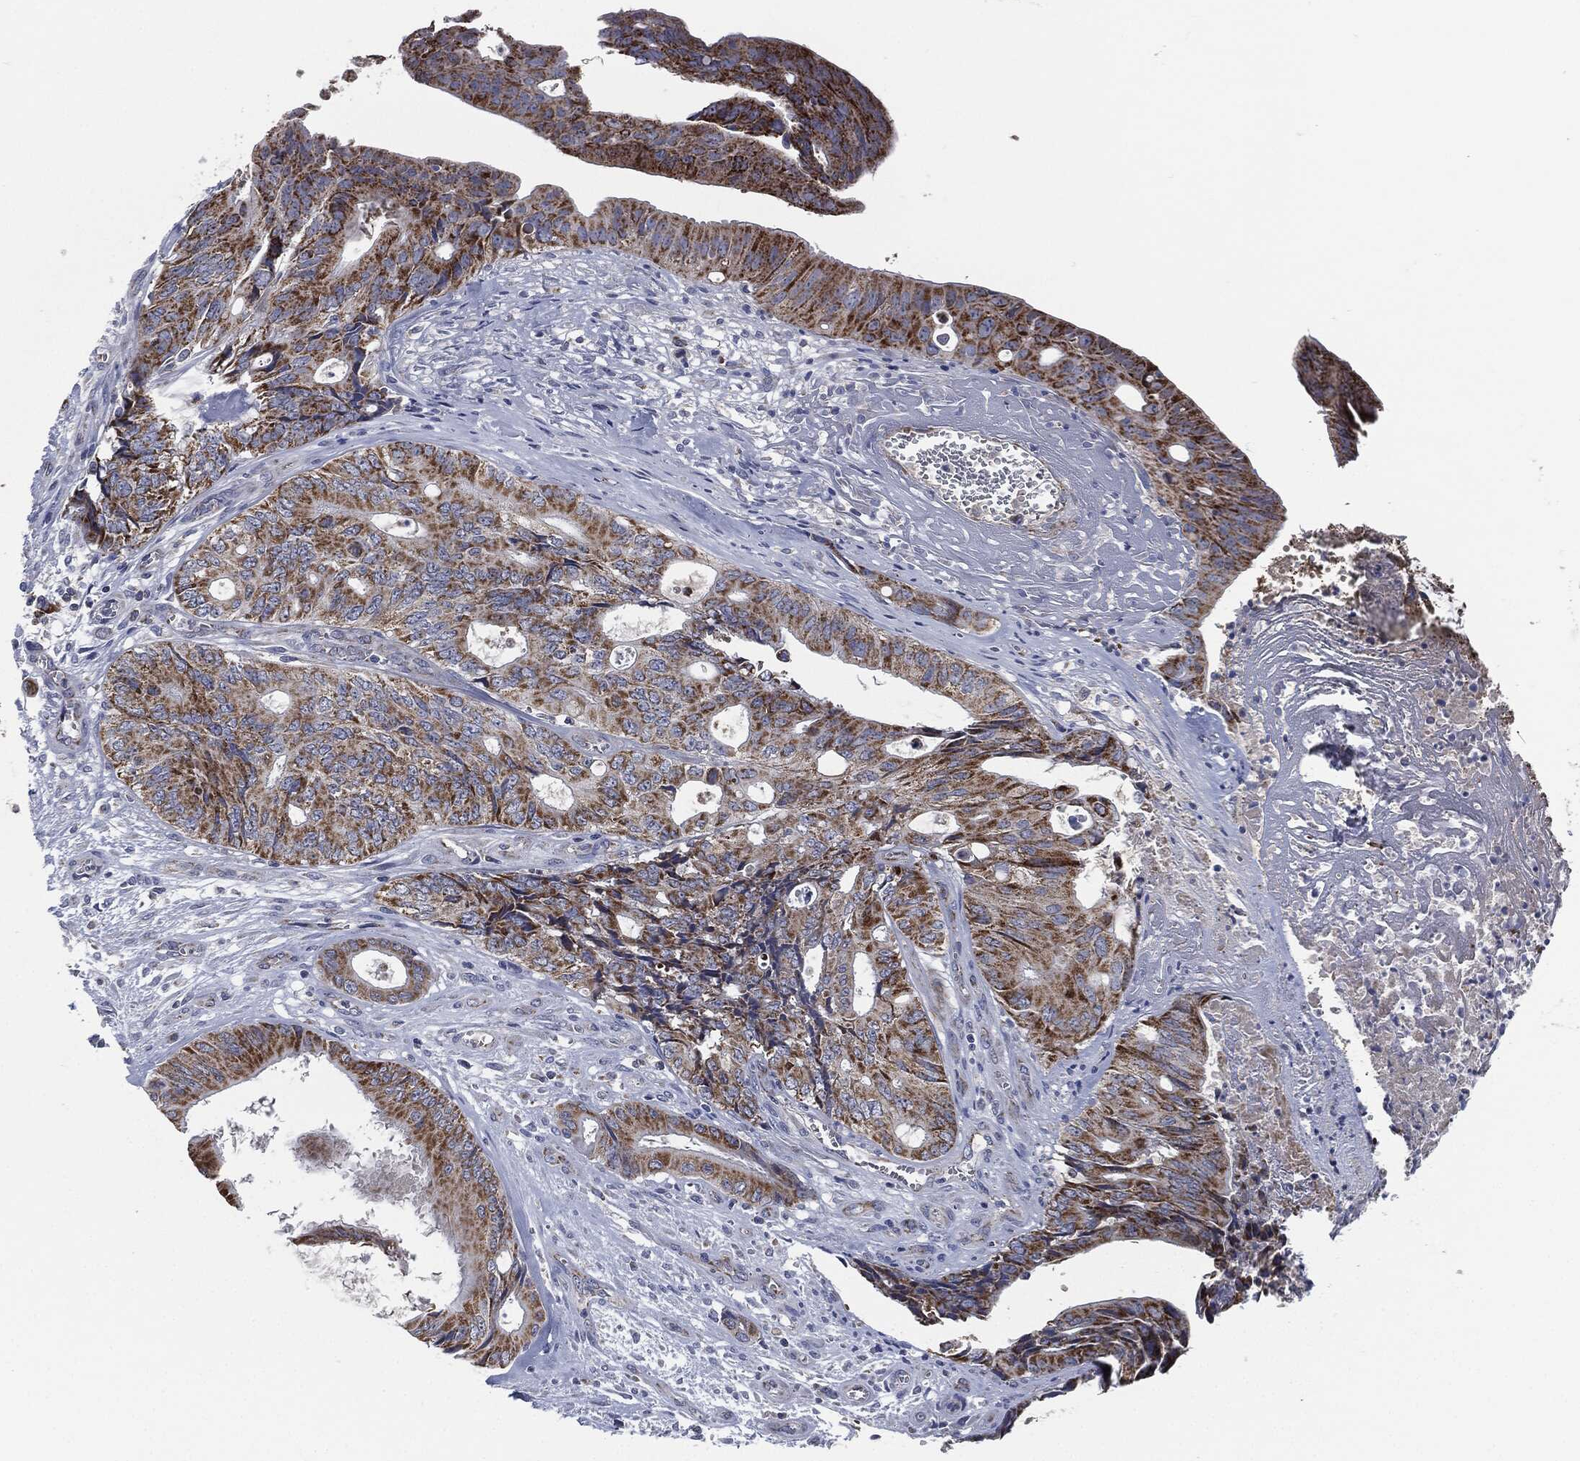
{"staining": {"intensity": "strong", "quantity": "25%-75%", "location": "cytoplasmic/membranous"}, "tissue": "colorectal cancer", "cell_type": "Tumor cells", "image_type": "cancer", "snomed": [{"axis": "morphology", "description": "Normal tissue, NOS"}, {"axis": "morphology", "description": "Adenocarcinoma, NOS"}, {"axis": "topography", "description": "Colon"}], "caption": "A histopathology image of human adenocarcinoma (colorectal) stained for a protein shows strong cytoplasmic/membranous brown staining in tumor cells. The protein of interest is stained brown, and the nuclei are stained in blue (DAB (3,3'-diaminobenzidine) IHC with brightfield microscopy, high magnification).", "gene": "SIGLEC9", "patient": {"sex": "male", "age": 65}}